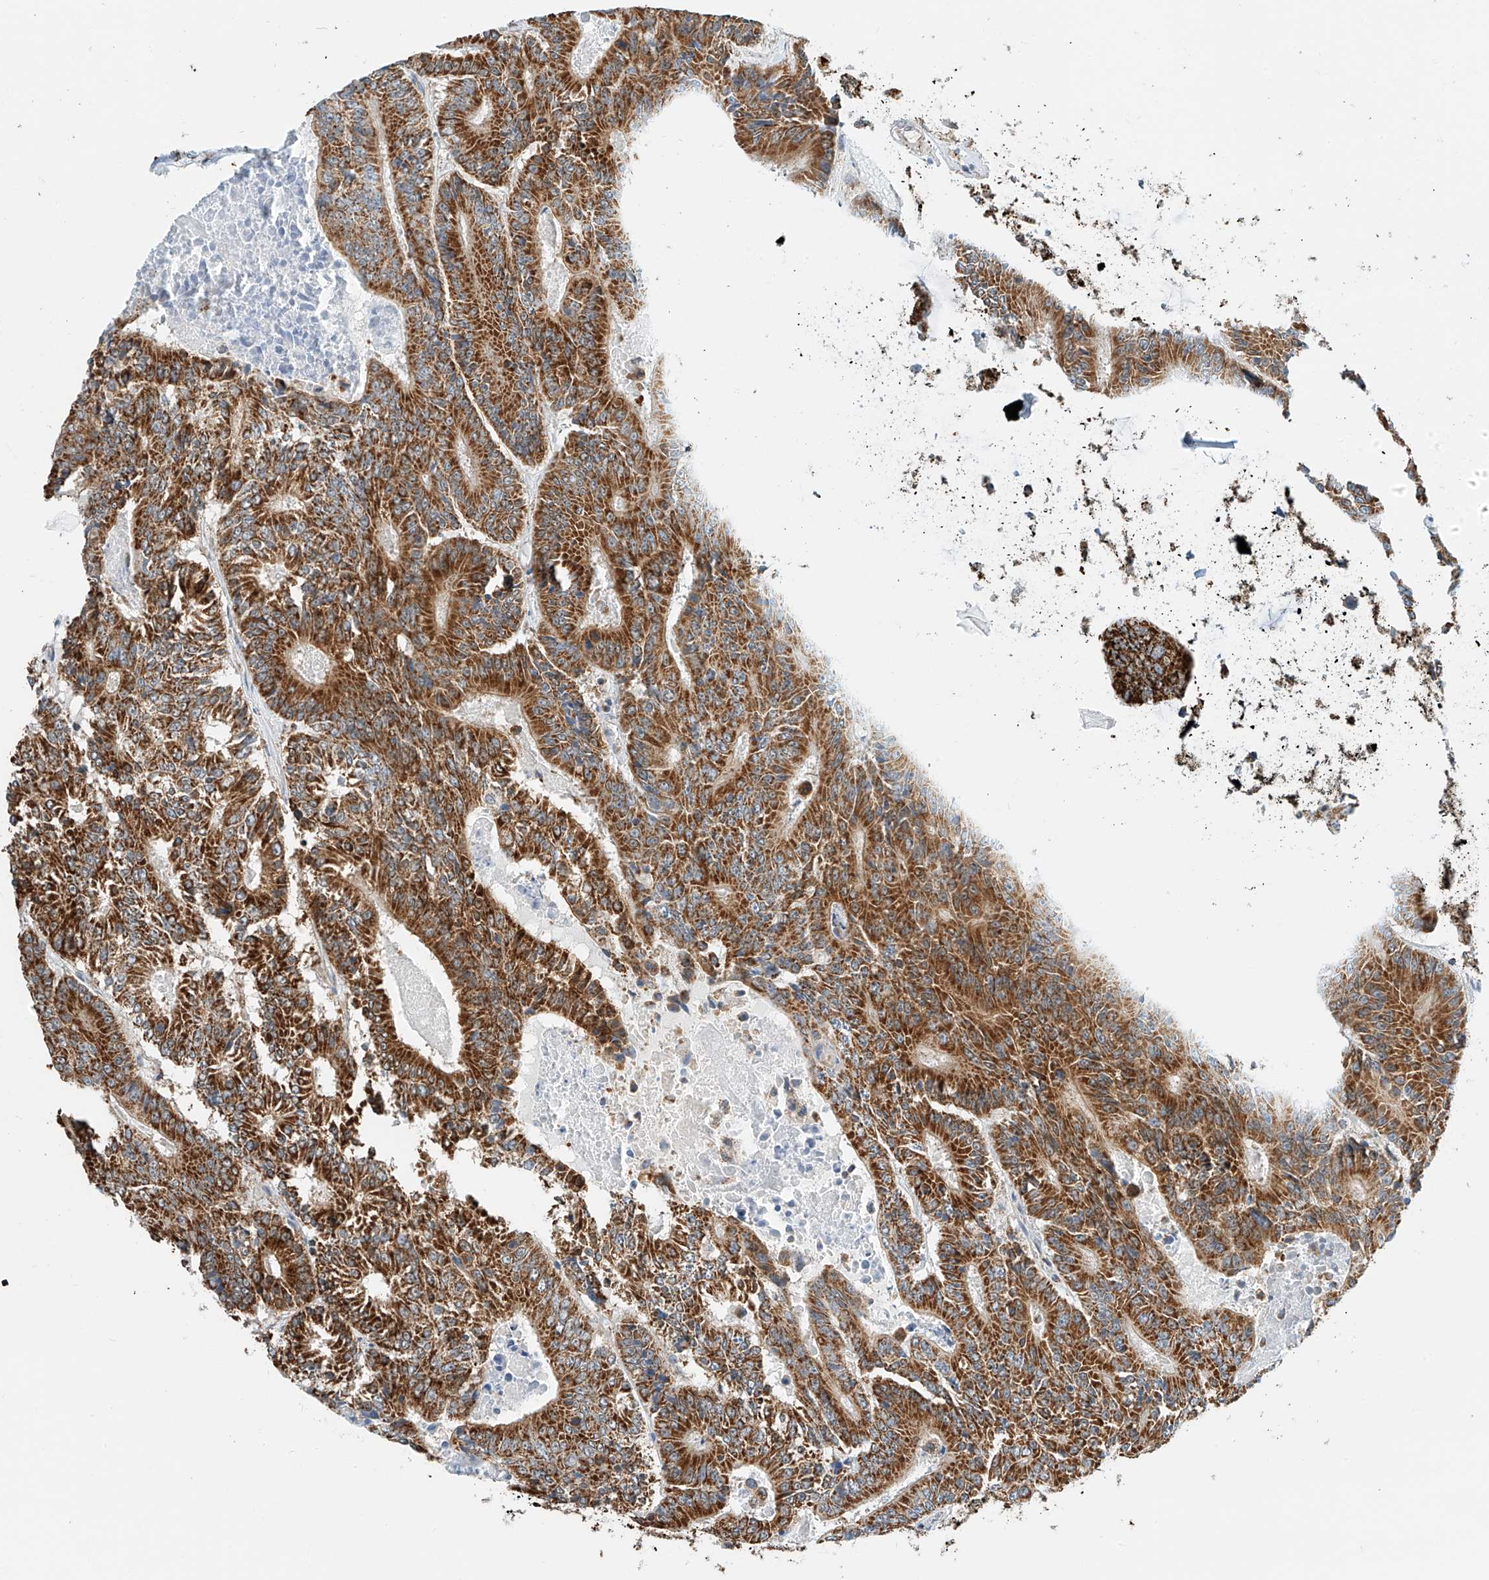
{"staining": {"intensity": "moderate", "quantity": ">75%", "location": "cytoplasmic/membranous"}, "tissue": "colorectal cancer", "cell_type": "Tumor cells", "image_type": "cancer", "snomed": [{"axis": "morphology", "description": "Adenocarcinoma, NOS"}, {"axis": "topography", "description": "Colon"}], "caption": "Moderate cytoplasmic/membranous protein positivity is identified in approximately >75% of tumor cells in colorectal adenocarcinoma.", "gene": "PPA2", "patient": {"sex": "male", "age": 83}}